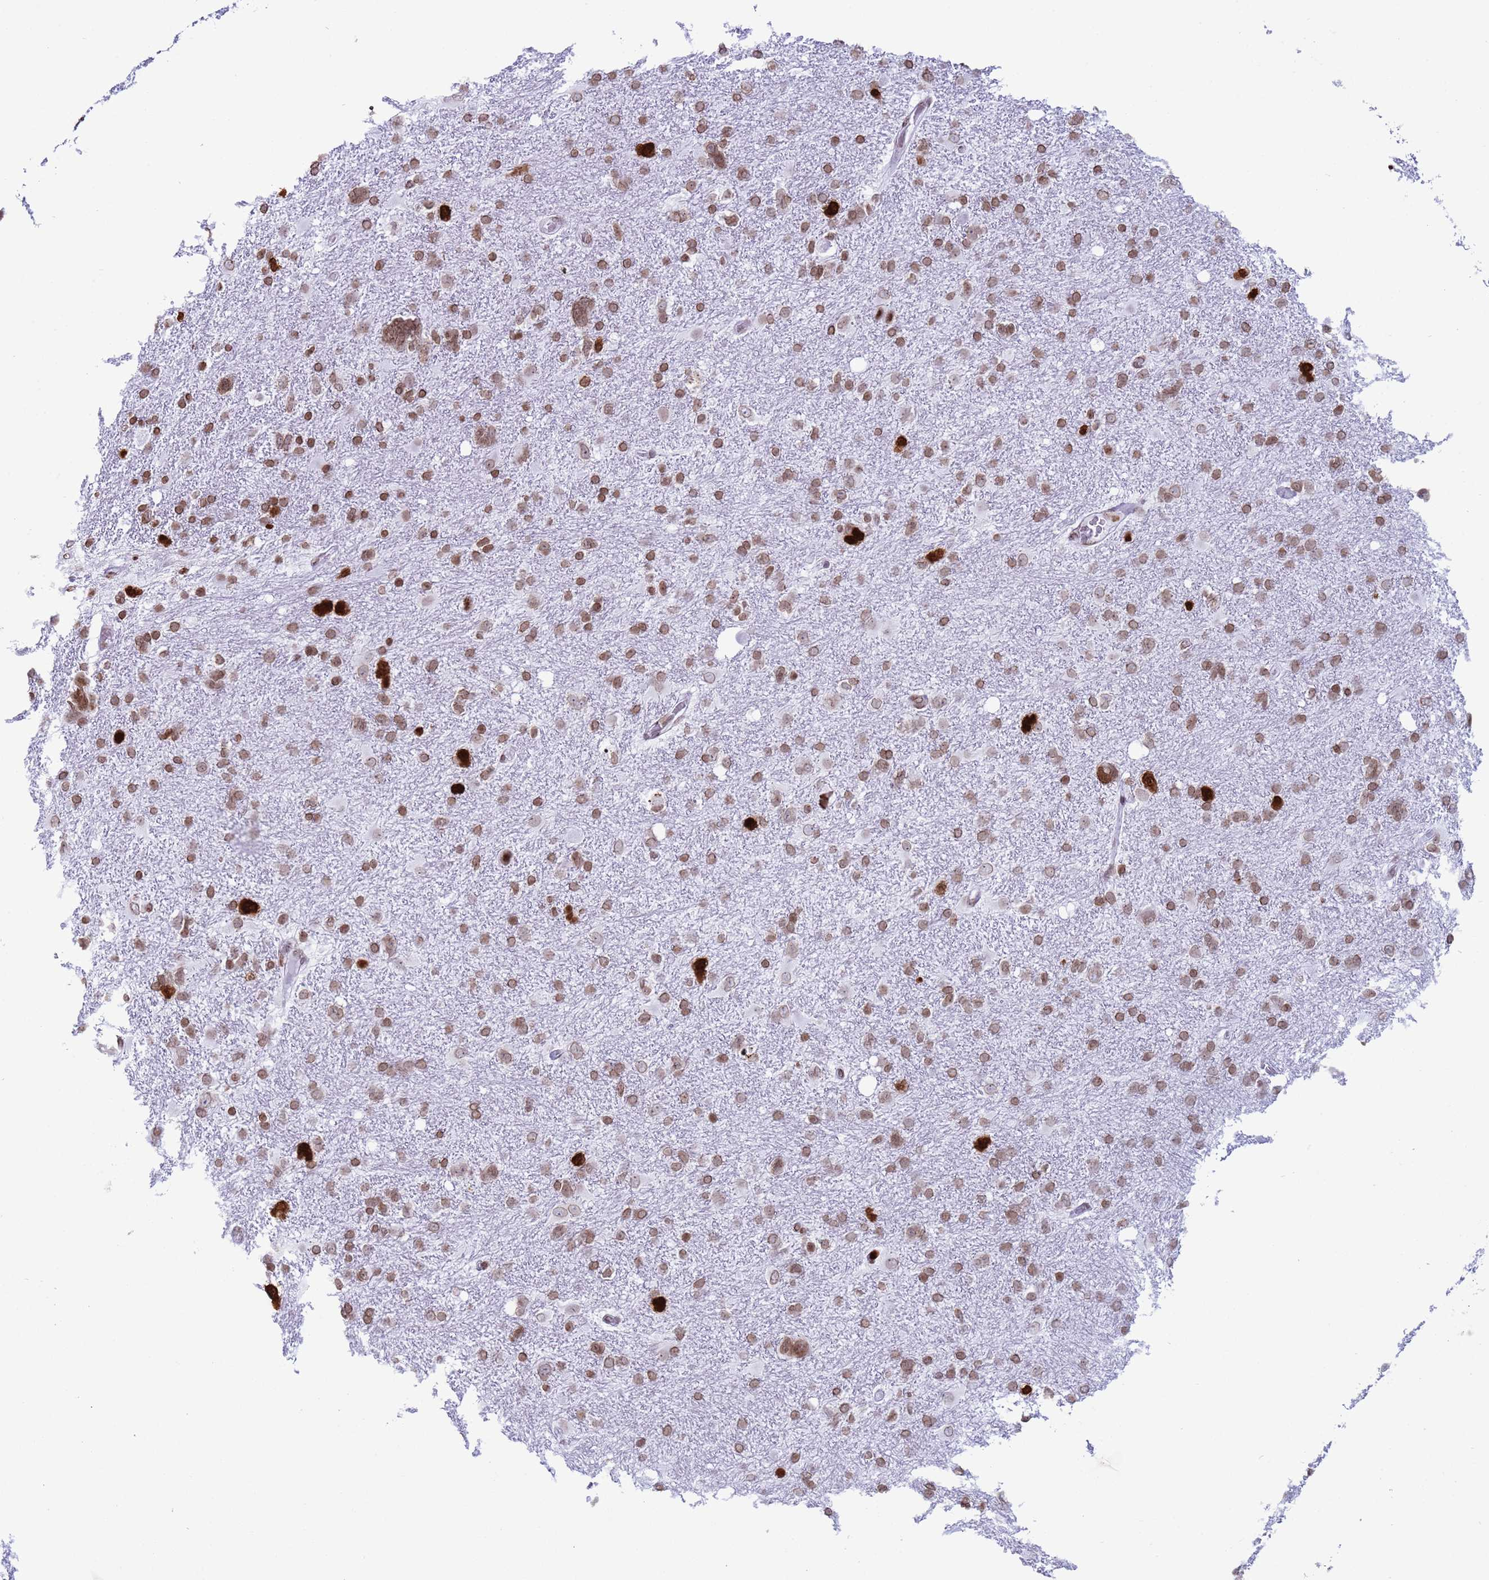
{"staining": {"intensity": "strong", "quantity": "25%-75%", "location": "nuclear"}, "tissue": "glioma", "cell_type": "Tumor cells", "image_type": "cancer", "snomed": [{"axis": "morphology", "description": "Glioma, malignant, High grade"}, {"axis": "topography", "description": "Brain"}], "caption": "IHC image of glioma stained for a protein (brown), which exhibits high levels of strong nuclear staining in about 25%-75% of tumor cells.", "gene": "H4C8", "patient": {"sex": "male", "age": 61}}